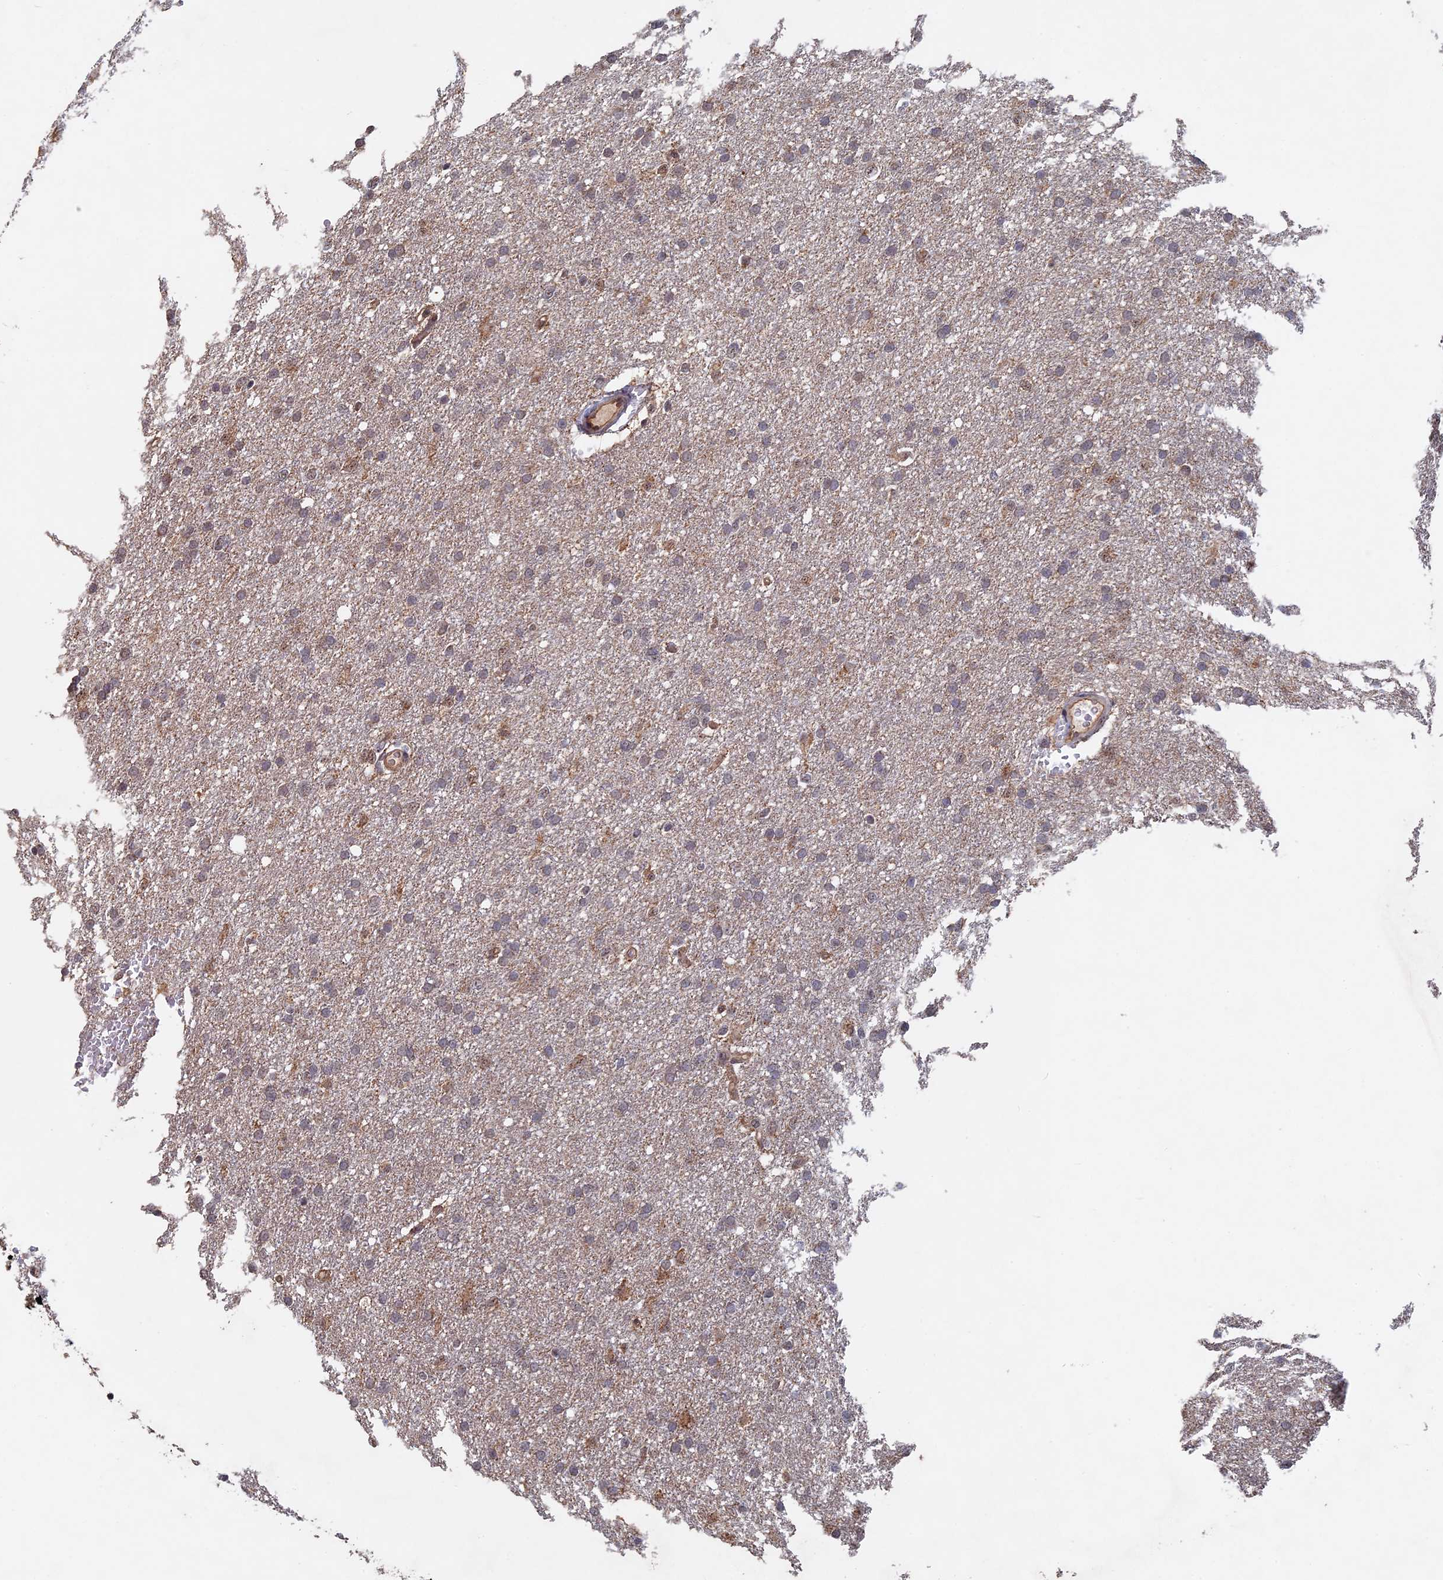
{"staining": {"intensity": "weak", "quantity": "<25%", "location": "cytoplasmic/membranous"}, "tissue": "glioma", "cell_type": "Tumor cells", "image_type": "cancer", "snomed": [{"axis": "morphology", "description": "Glioma, malignant, High grade"}, {"axis": "topography", "description": "Cerebral cortex"}], "caption": "High power microscopy image of an immunohistochemistry image of glioma, revealing no significant positivity in tumor cells.", "gene": "KIAA1328", "patient": {"sex": "female", "age": 36}}